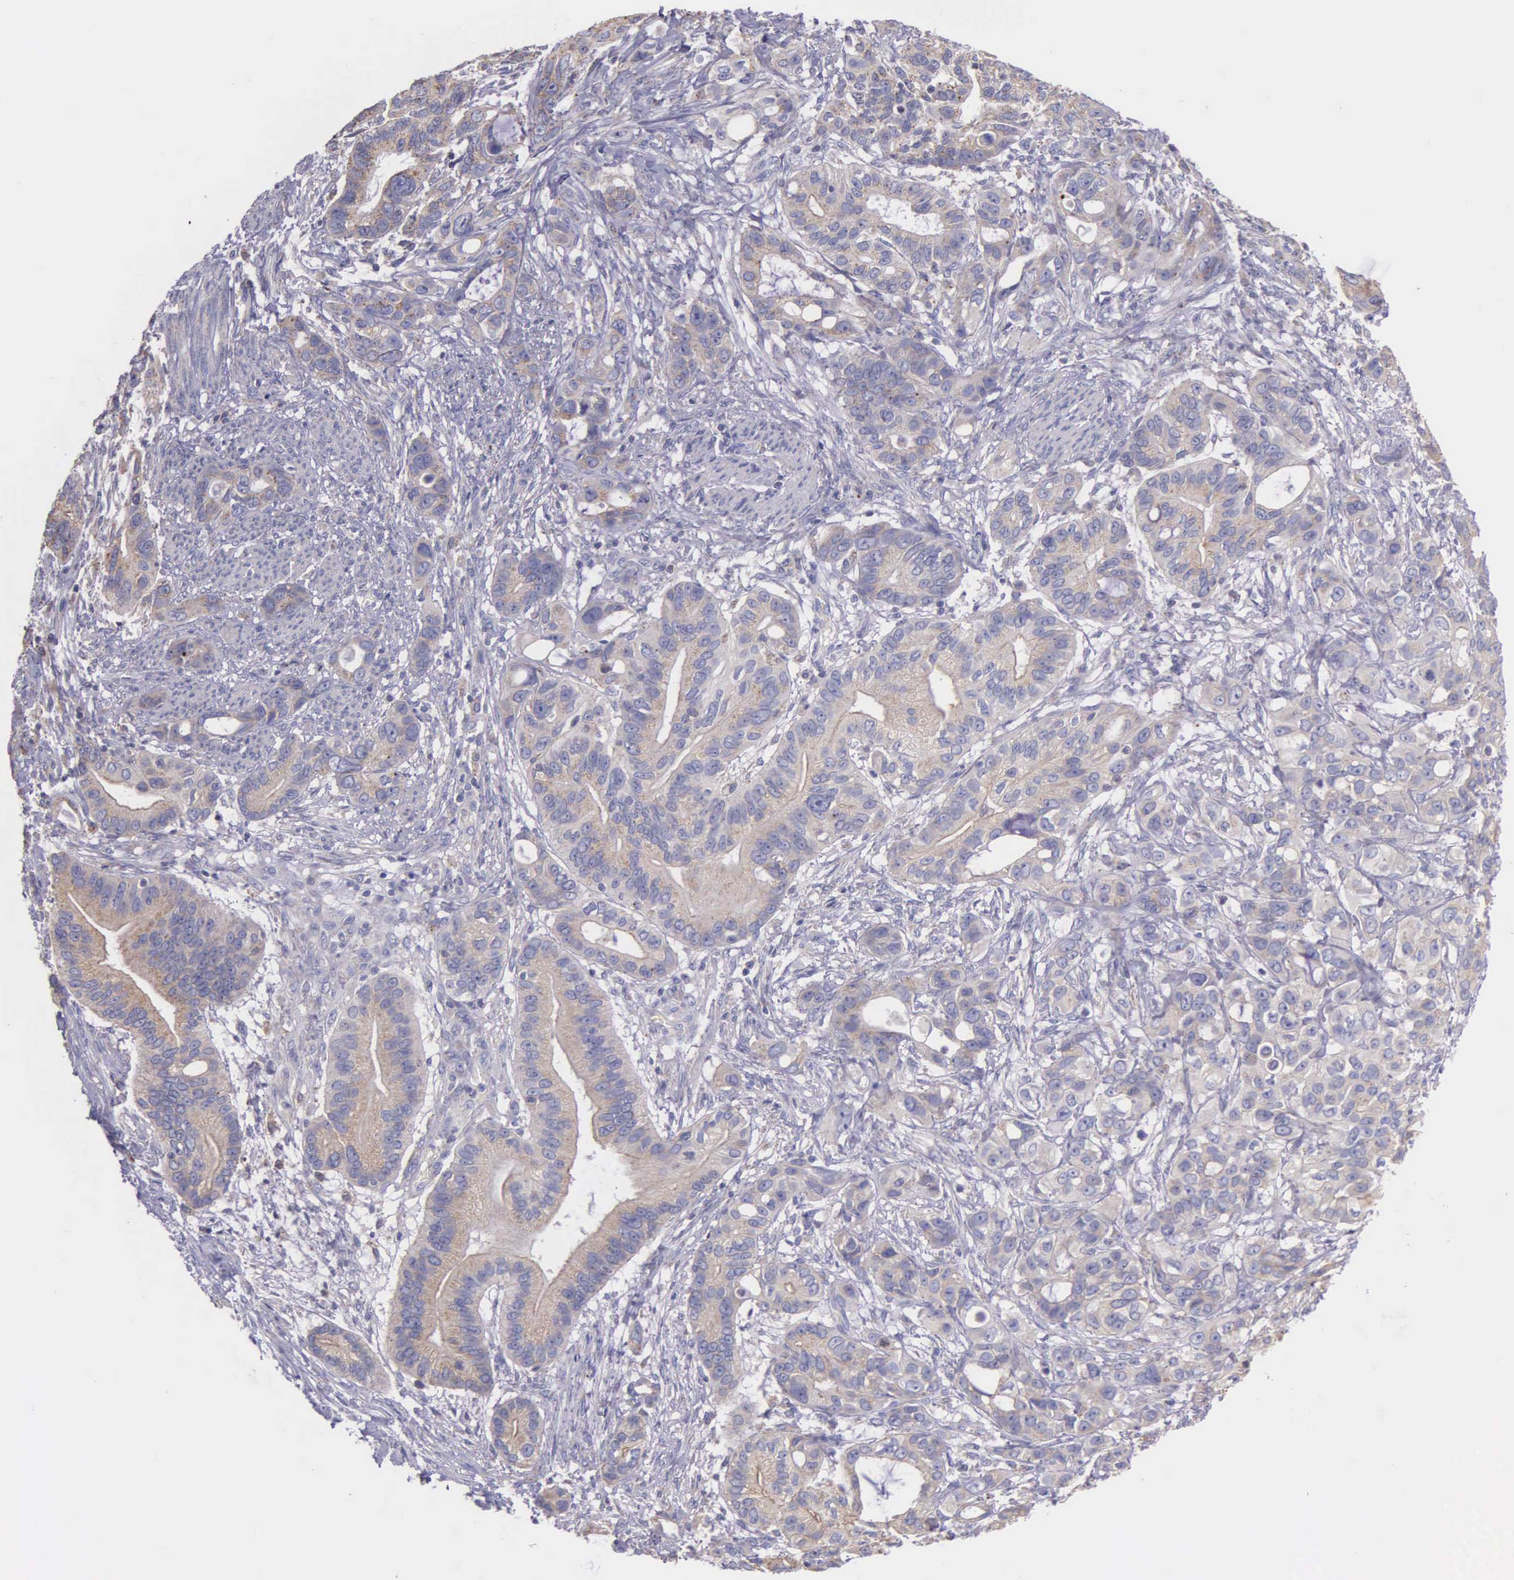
{"staining": {"intensity": "weak", "quantity": ">75%", "location": "cytoplasmic/membranous"}, "tissue": "stomach cancer", "cell_type": "Tumor cells", "image_type": "cancer", "snomed": [{"axis": "morphology", "description": "Adenocarcinoma, NOS"}, {"axis": "topography", "description": "Stomach, upper"}], "caption": "Immunohistochemistry (IHC) (DAB) staining of adenocarcinoma (stomach) reveals weak cytoplasmic/membranous protein positivity in approximately >75% of tumor cells. The protein of interest is stained brown, and the nuclei are stained in blue (DAB IHC with brightfield microscopy, high magnification).", "gene": "MIA2", "patient": {"sex": "male", "age": 47}}